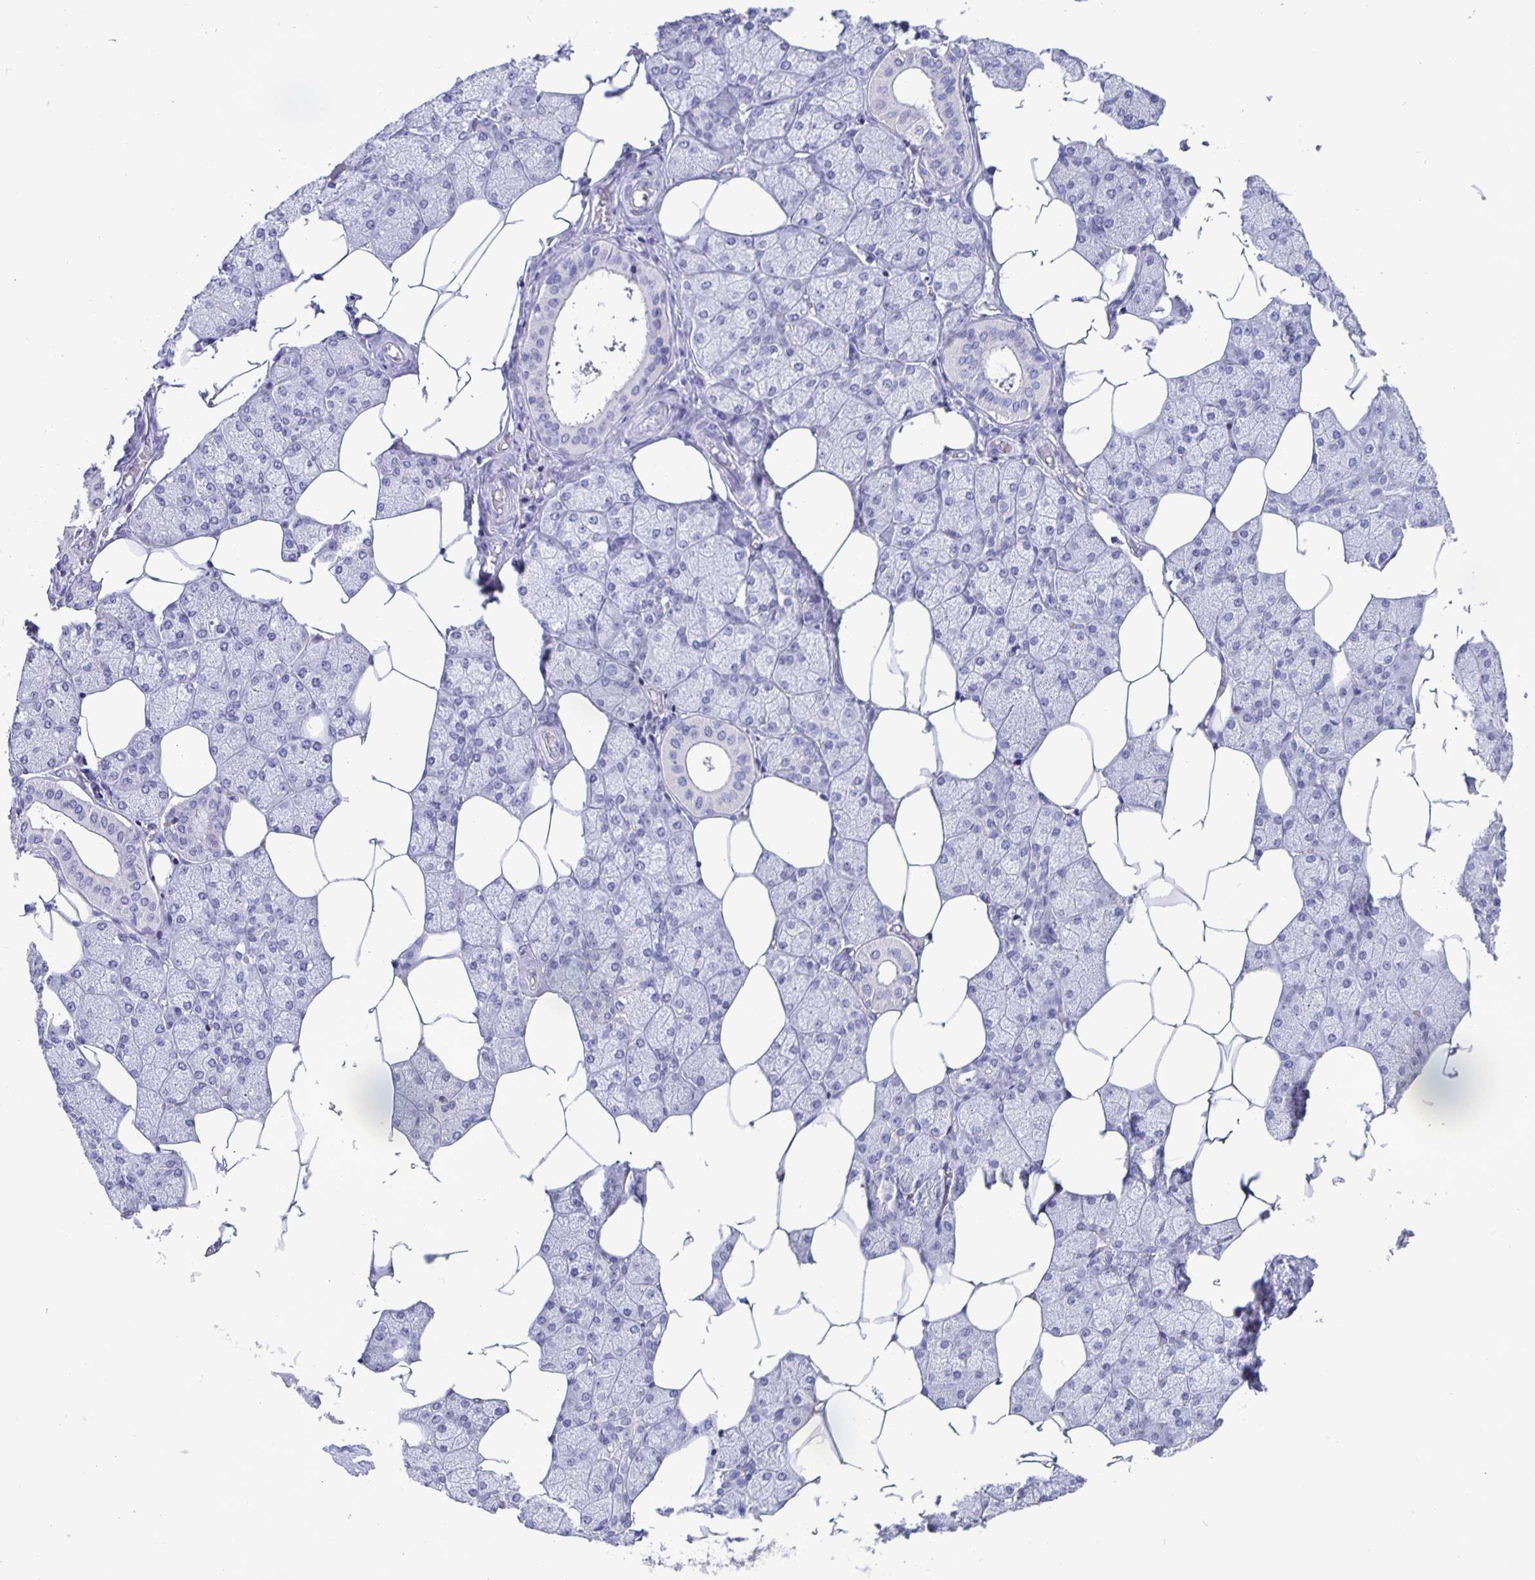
{"staining": {"intensity": "negative", "quantity": "none", "location": "none"}, "tissue": "salivary gland", "cell_type": "Glandular cells", "image_type": "normal", "snomed": [{"axis": "morphology", "description": "Normal tissue, NOS"}, {"axis": "topography", "description": "Salivary gland"}], "caption": "IHC micrograph of unremarkable human salivary gland stained for a protein (brown), which exhibits no positivity in glandular cells.", "gene": "SATB2", "patient": {"sex": "female", "age": 43}}